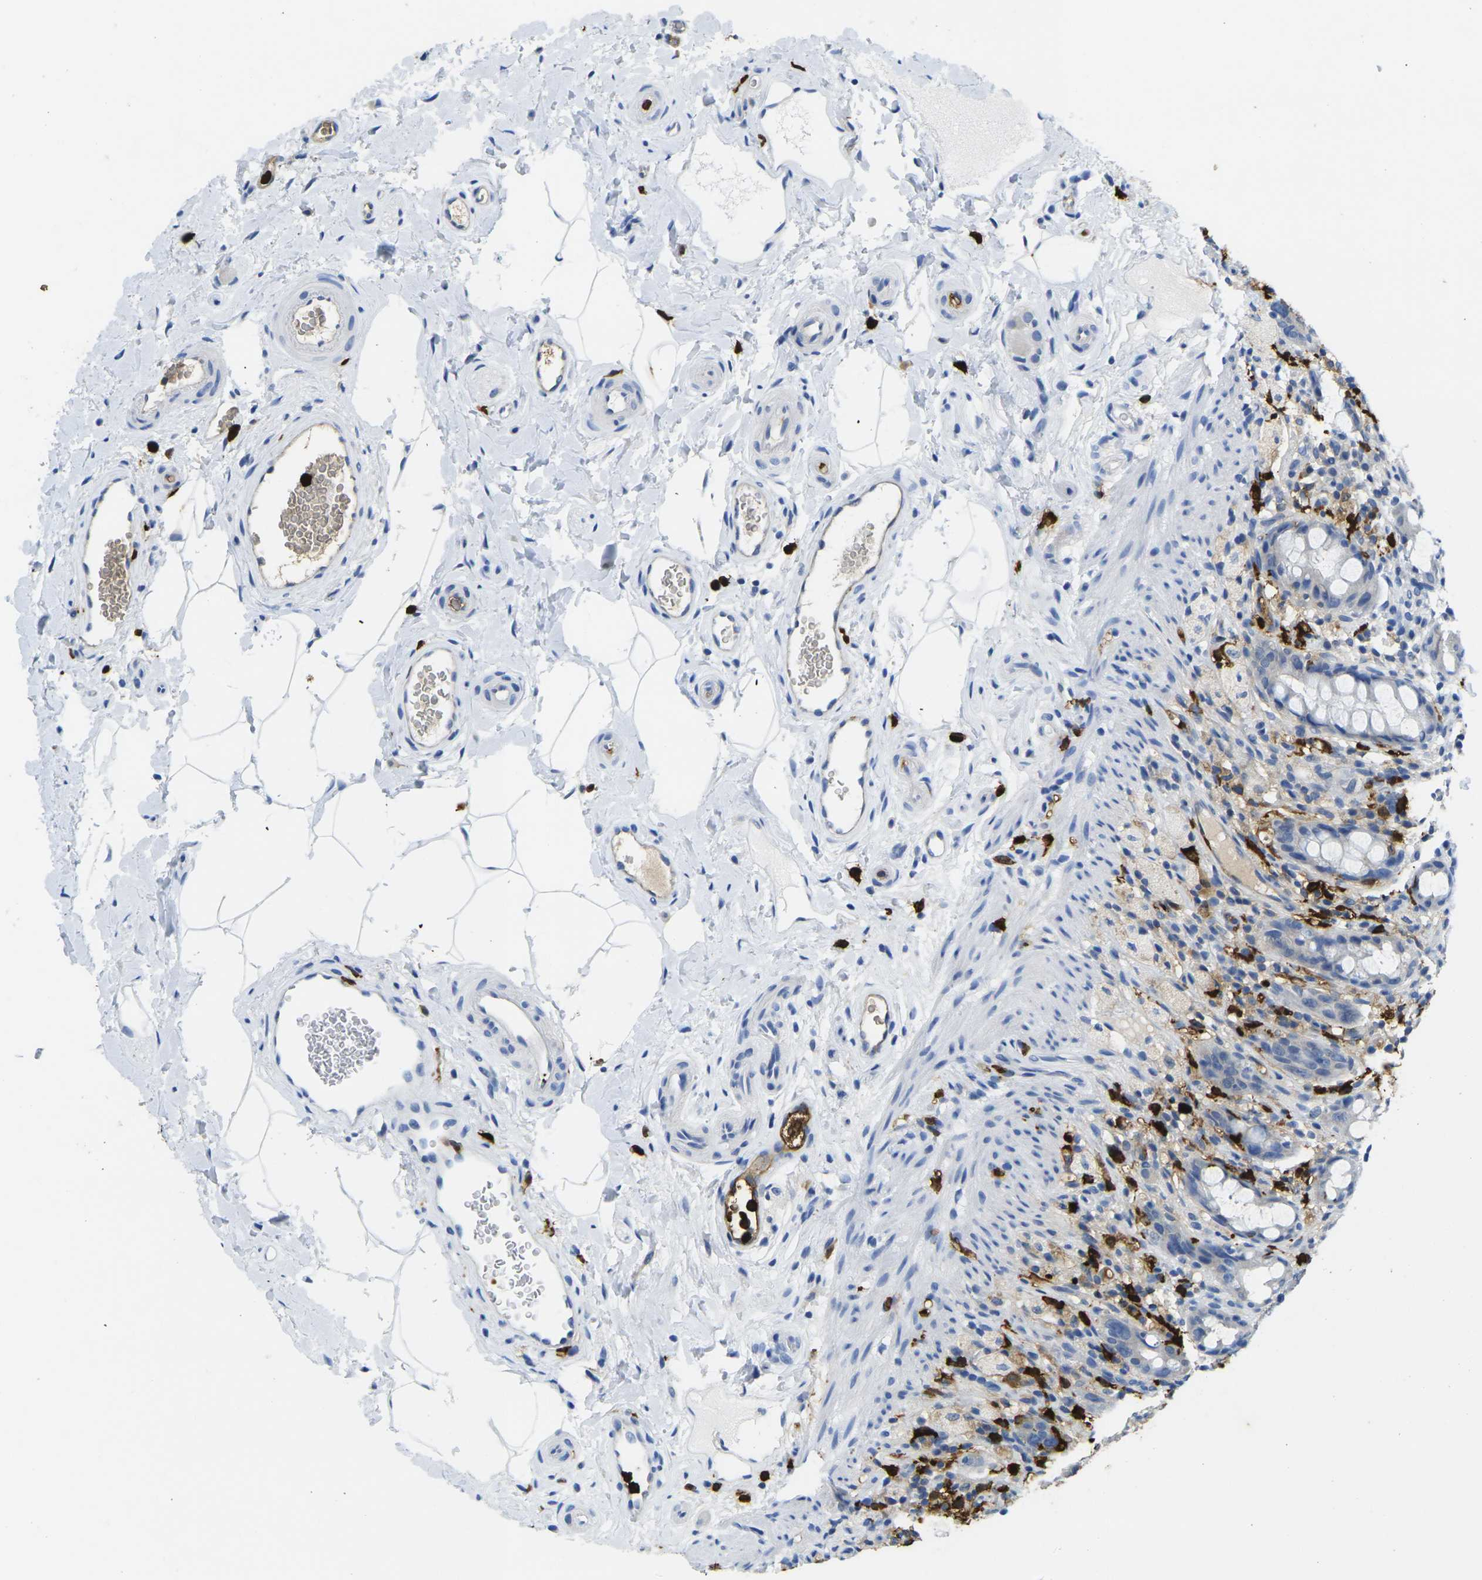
{"staining": {"intensity": "negative", "quantity": "none", "location": "none"}, "tissue": "rectum", "cell_type": "Glandular cells", "image_type": "normal", "snomed": [{"axis": "morphology", "description": "Normal tissue, NOS"}, {"axis": "topography", "description": "Rectum"}], "caption": "Immunohistochemistry (IHC) of normal human rectum demonstrates no expression in glandular cells. Nuclei are stained in blue.", "gene": "S100A9", "patient": {"sex": "male", "age": 44}}